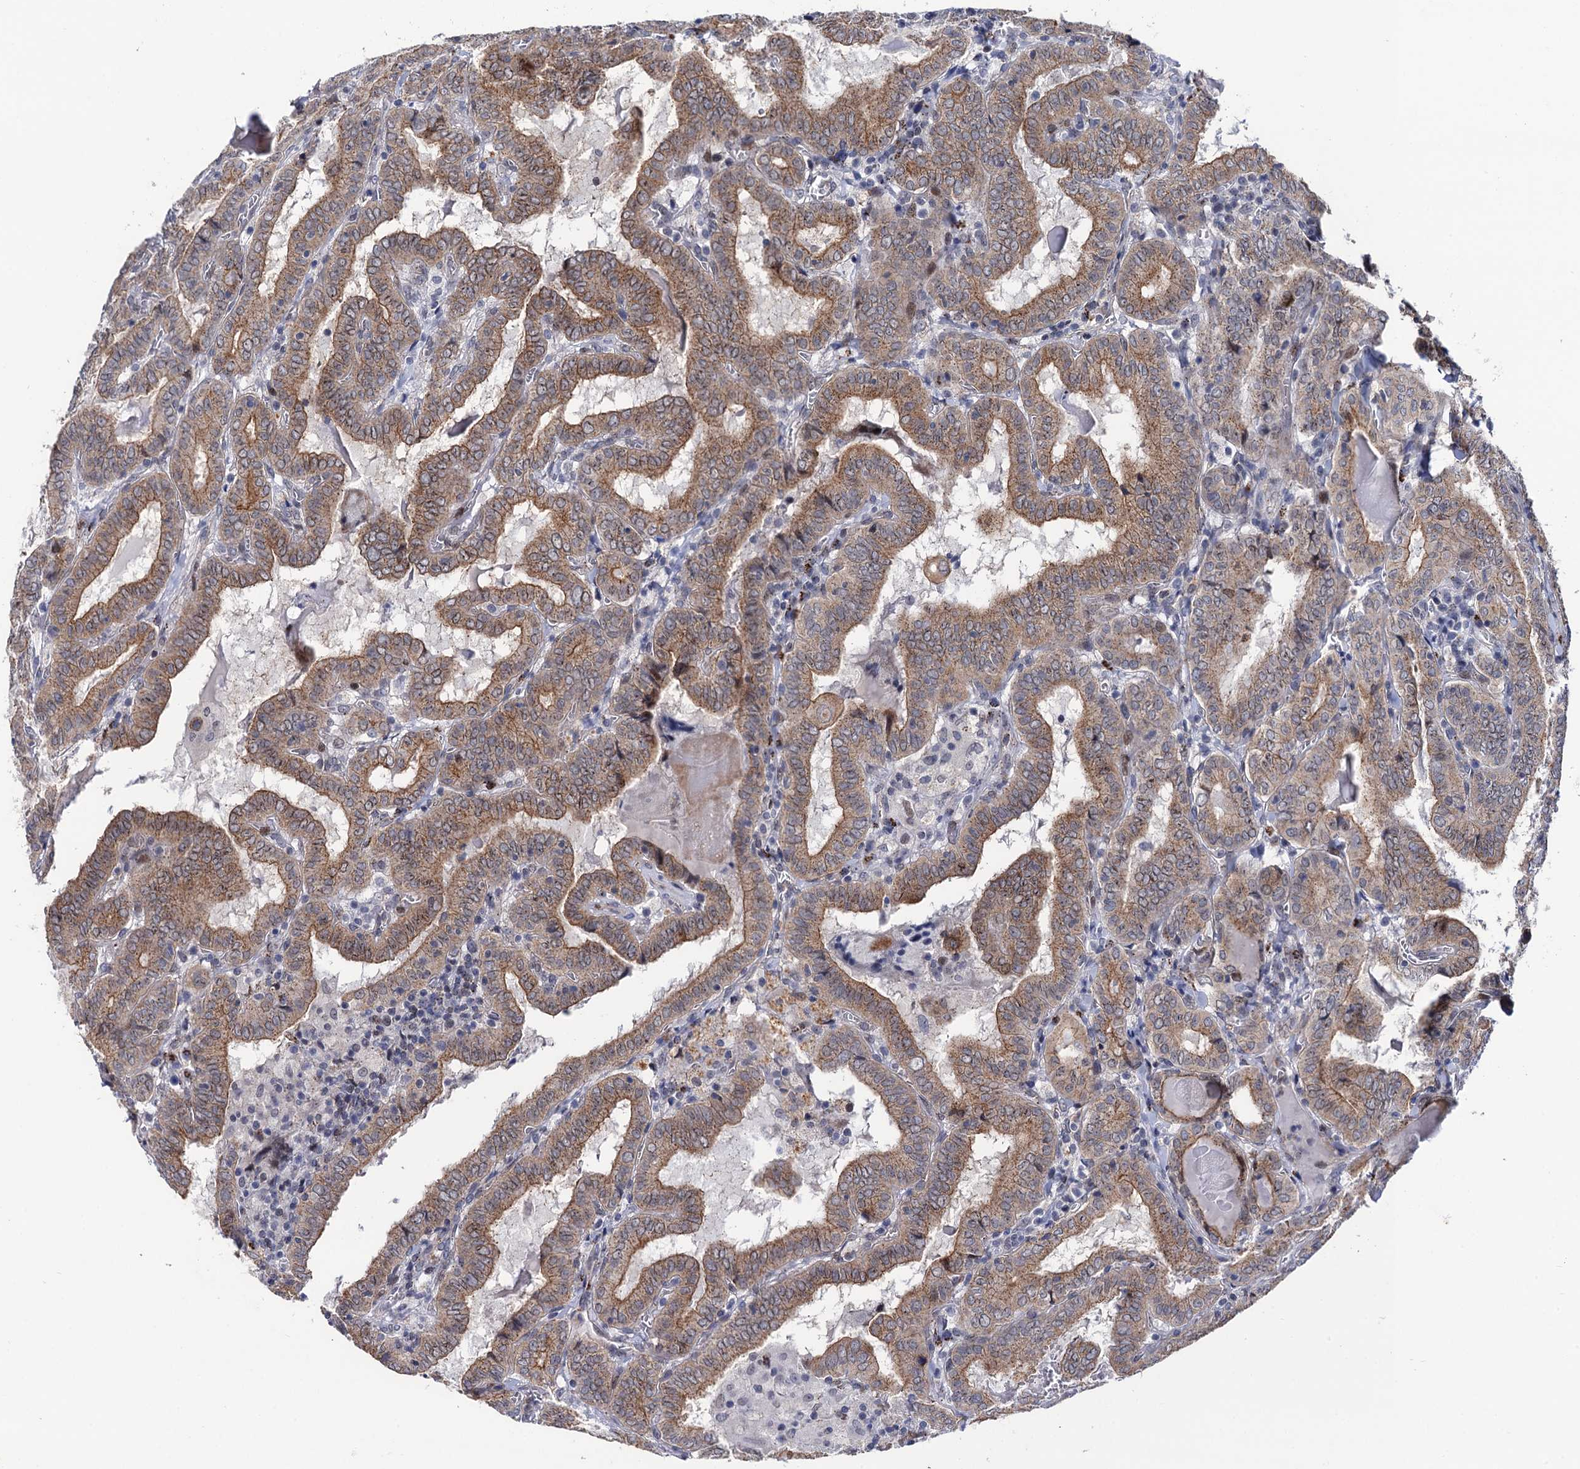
{"staining": {"intensity": "moderate", "quantity": ">75%", "location": "cytoplasmic/membranous"}, "tissue": "thyroid cancer", "cell_type": "Tumor cells", "image_type": "cancer", "snomed": [{"axis": "morphology", "description": "Papillary adenocarcinoma, NOS"}, {"axis": "topography", "description": "Thyroid gland"}], "caption": "DAB immunohistochemical staining of human thyroid papillary adenocarcinoma reveals moderate cytoplasmic/membranous protein positivity in approximately >75% of tumor cells. Nuclei are stained in blue.", "gene": "THAP2", "patient": {"sex": "female", "age": 72}}